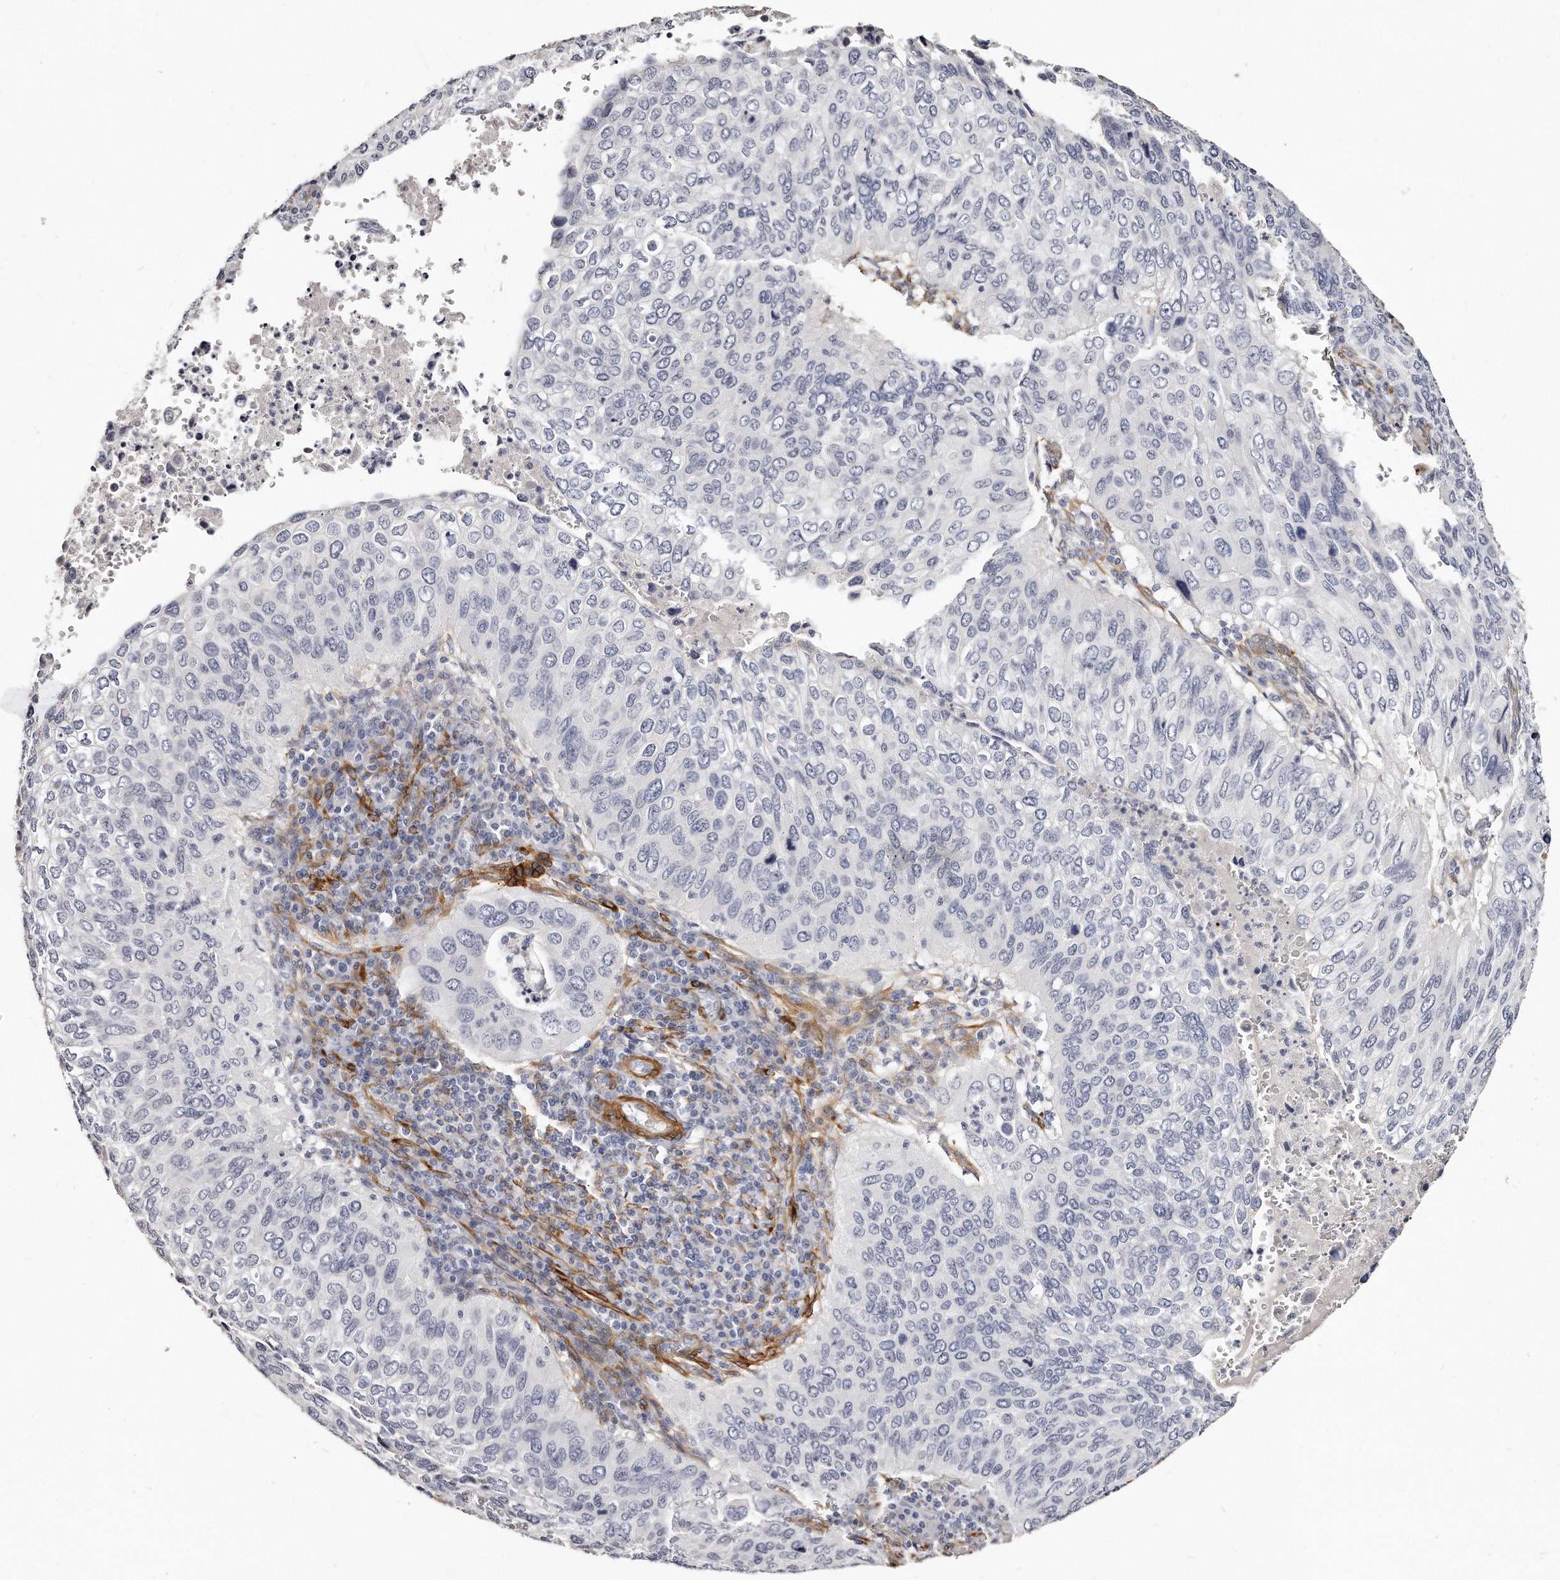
{"staining": {"intensity": "negative", "quantity": "none", "location": "none"}, "tissue": "cervical cancer", "cell_type": "Tumor cells", "image_type": "cancer", "snomed": [{"axis": "morphology", "description": "Squamous cell carcinoma, NOS"}, {"axis": "topography", "description": "Cervix"}], "caption": "This is an immunohistochemistry micrograph of human cervical cancer (squamous cell carcinoma). There is no positivity in tumor cells.", "gene": "LMOD1", "patient": {"sex": "female", "age": 38}}